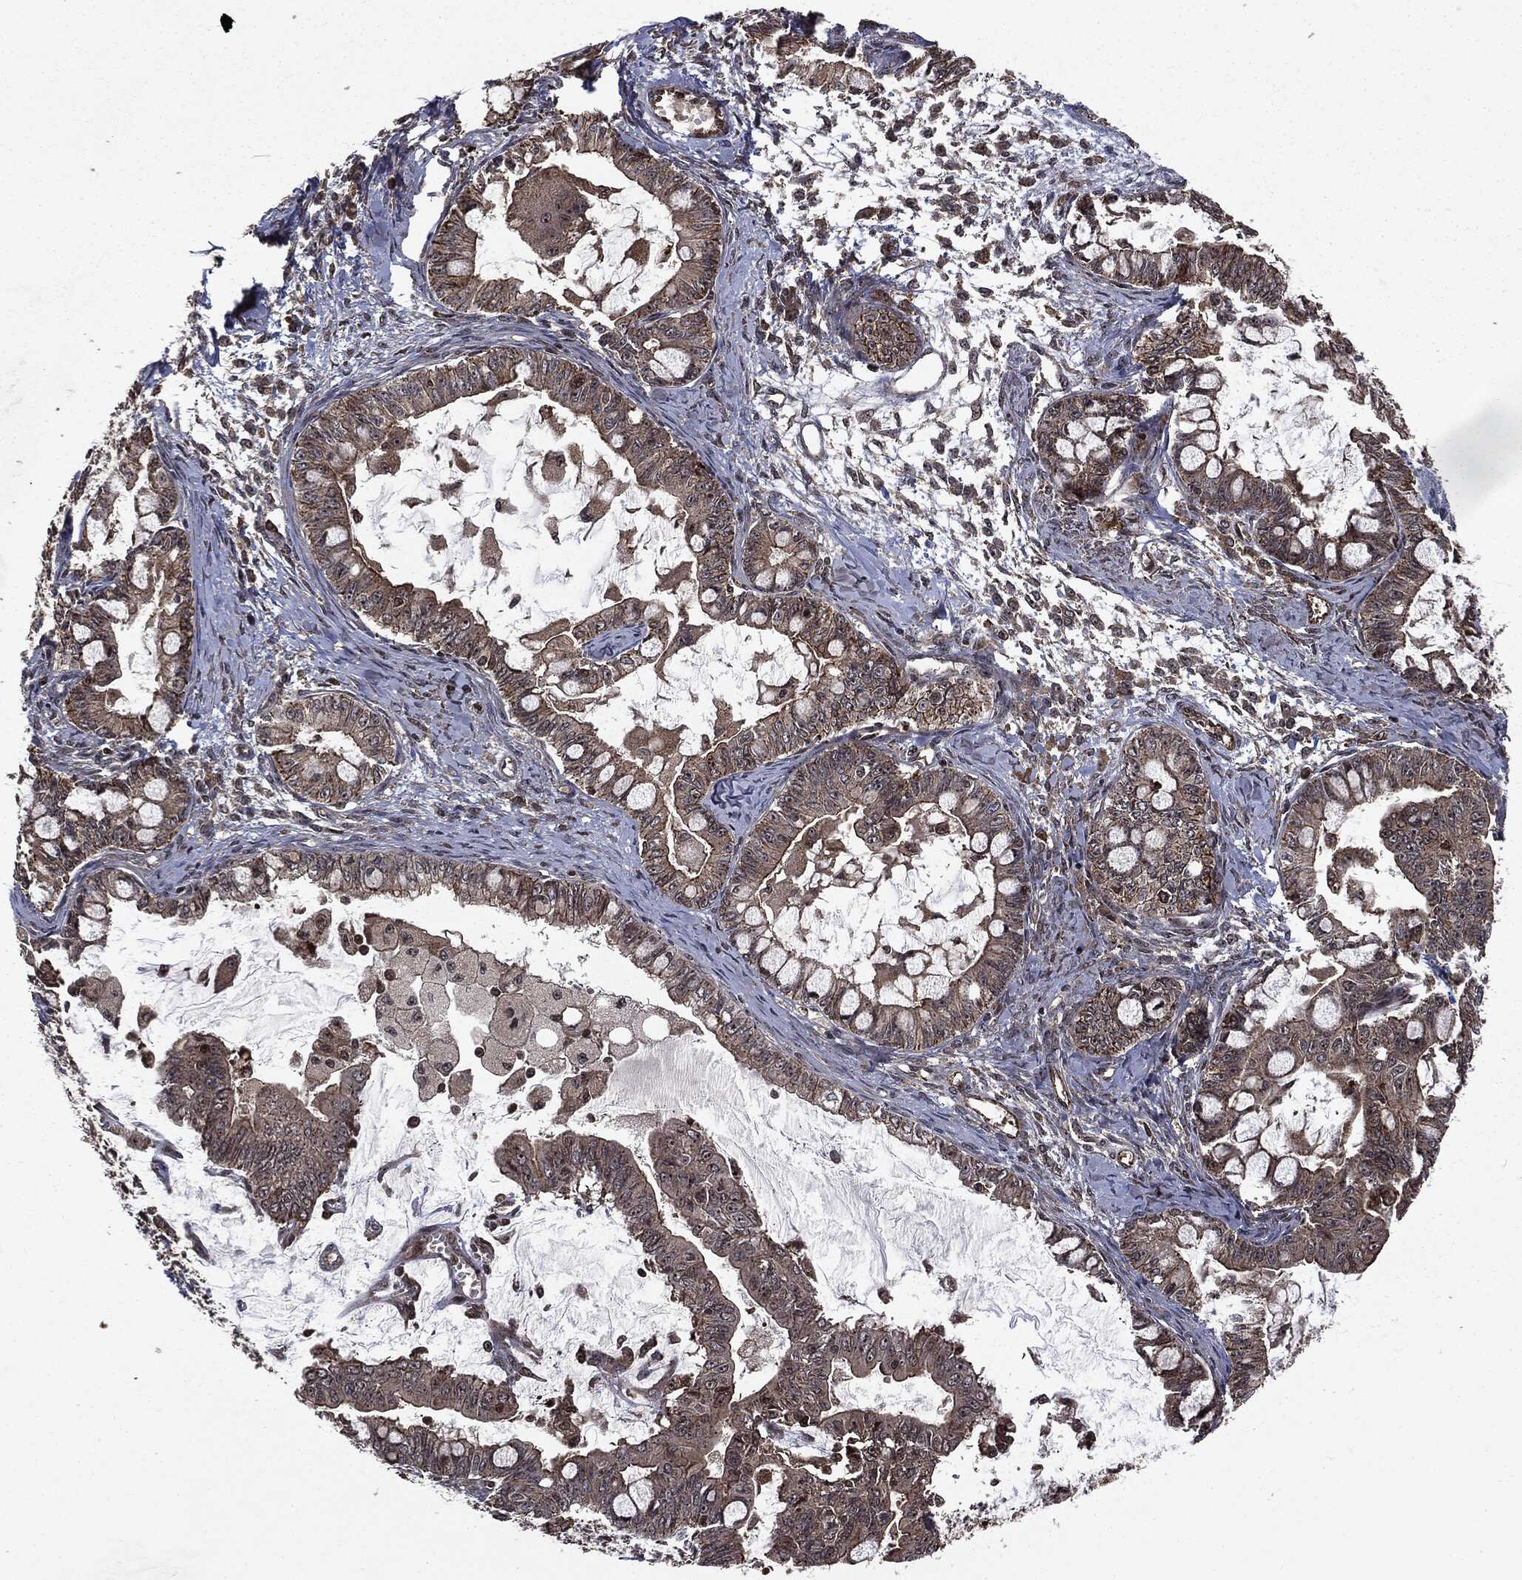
{"staining": {"intensity": "moderate", "quantity": "25%-75%", "location": "cytoplasmic/membranous"}, "tissue": "ovarian cancer", "cell_type": "Tumor cells", "image_type": "cancer", "snomed": [{"axis": "morphology", "description": "Cystadenocarcinoma, mucinous, NOS"}, {"axis": "topography", "description": "Ovary"}], "caption": "Protein staining by immunohistochemistry exhibits moderate cytoplasmic/membranous expression in about 25%-75% of tumor cells in ovarian cancer (mucinous cystadenocarcinoma).", "gene": "CARD6", "patient": {"sex": "female", "age": 63}}